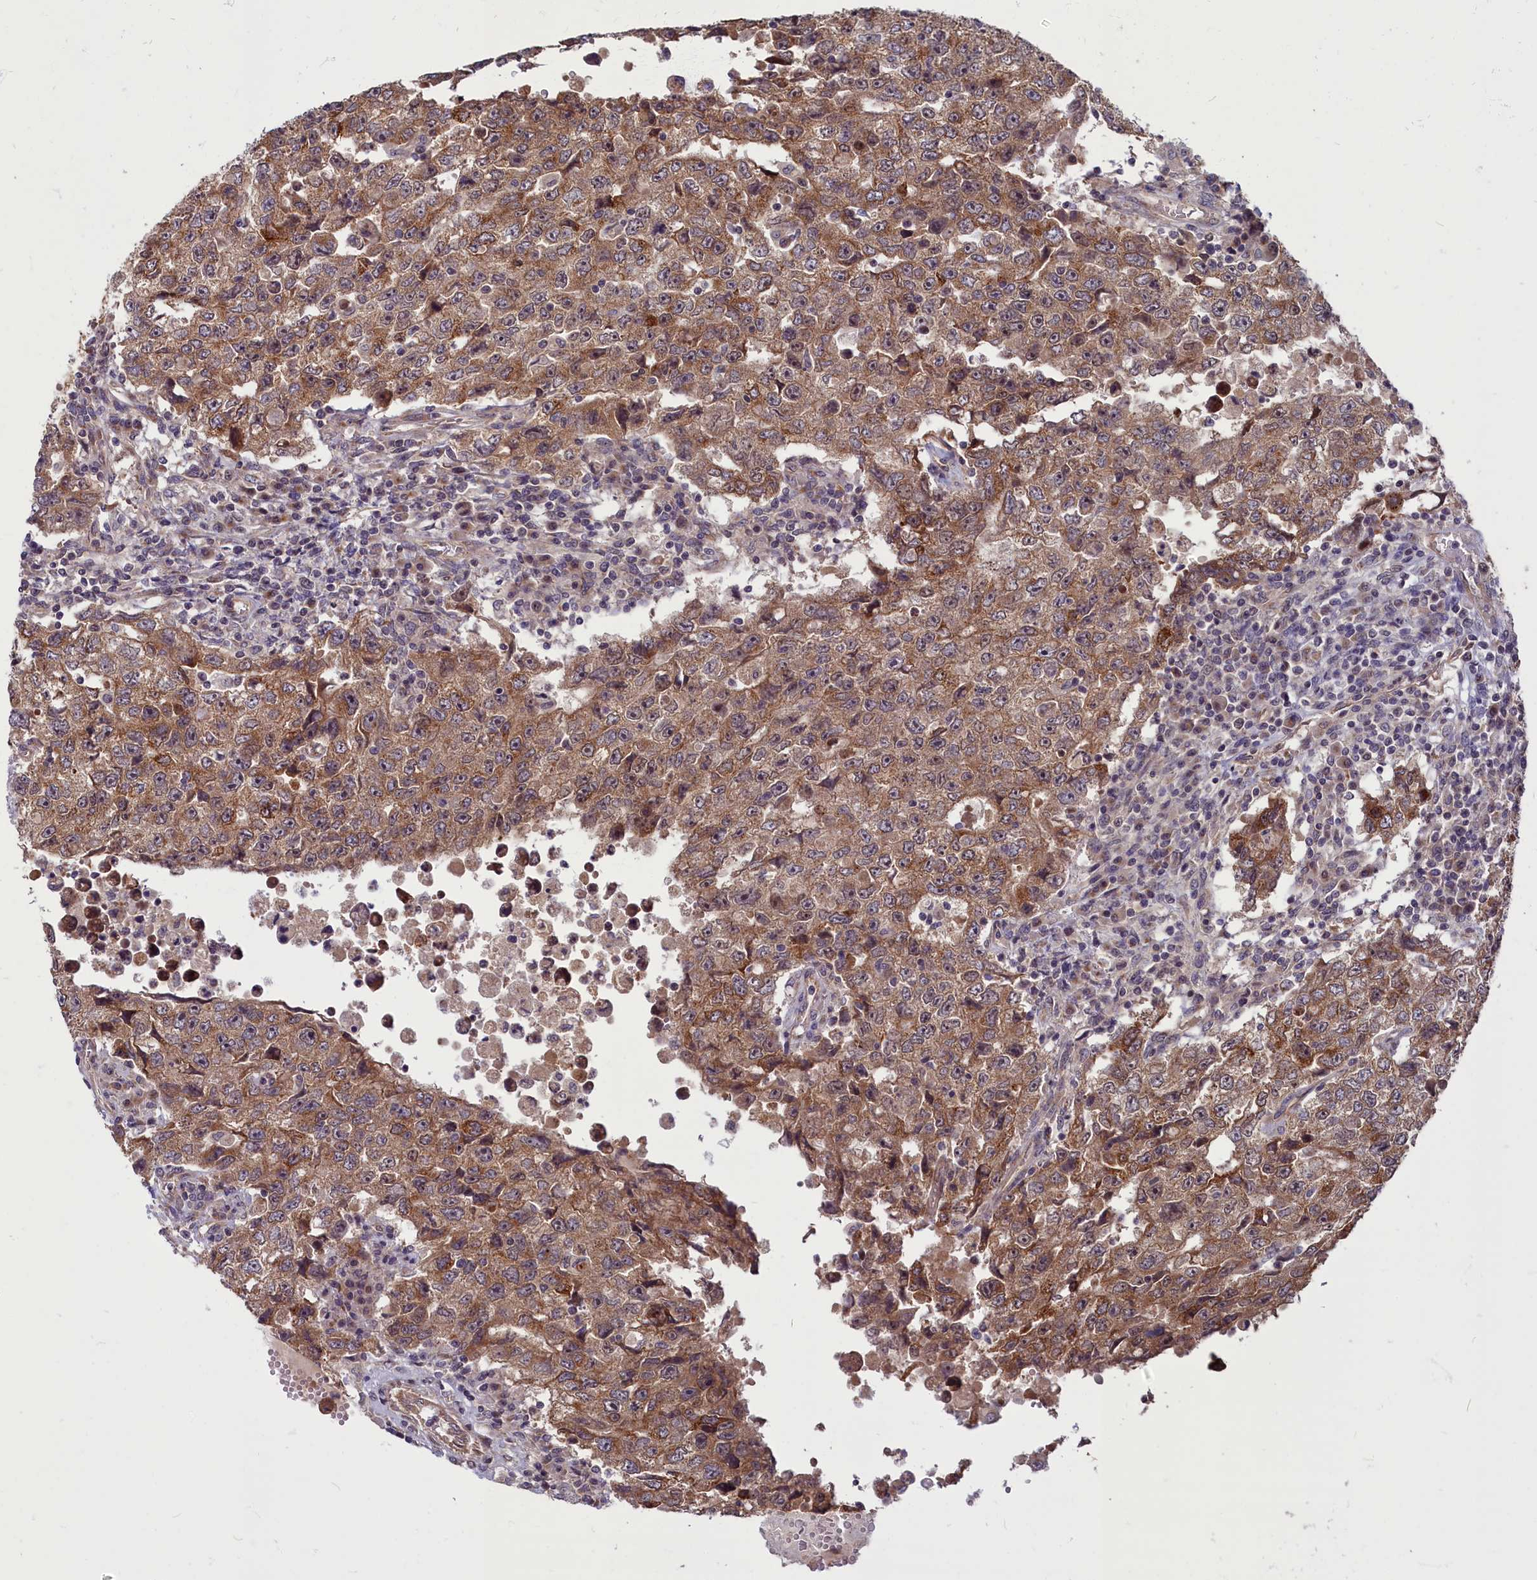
{"staining": {"intensity": "moderate", "quantity": ">75%", "location": "cytoplasmic/membranous"}, "tissue": "testis cancer", "cell_type": "Tumor cells", "image_type": "cancer", "snomed": [{"axis": "morphology", "description": "Carcinoma, Embryonal, NOS"}, {"axis": "topography", "description": "Testis"}], "caption": "This micrograph reveals testis embryonal carcinoma stained with immunohistochemistry (IHC) to label a protein in brown. The cytoplasmic/membranous of tumor cells show moderate positivity for the protein. Nuclei are counter-stained blue.", "gene": "MYCBP", "patient": {"sex": "male", "age": 26}}